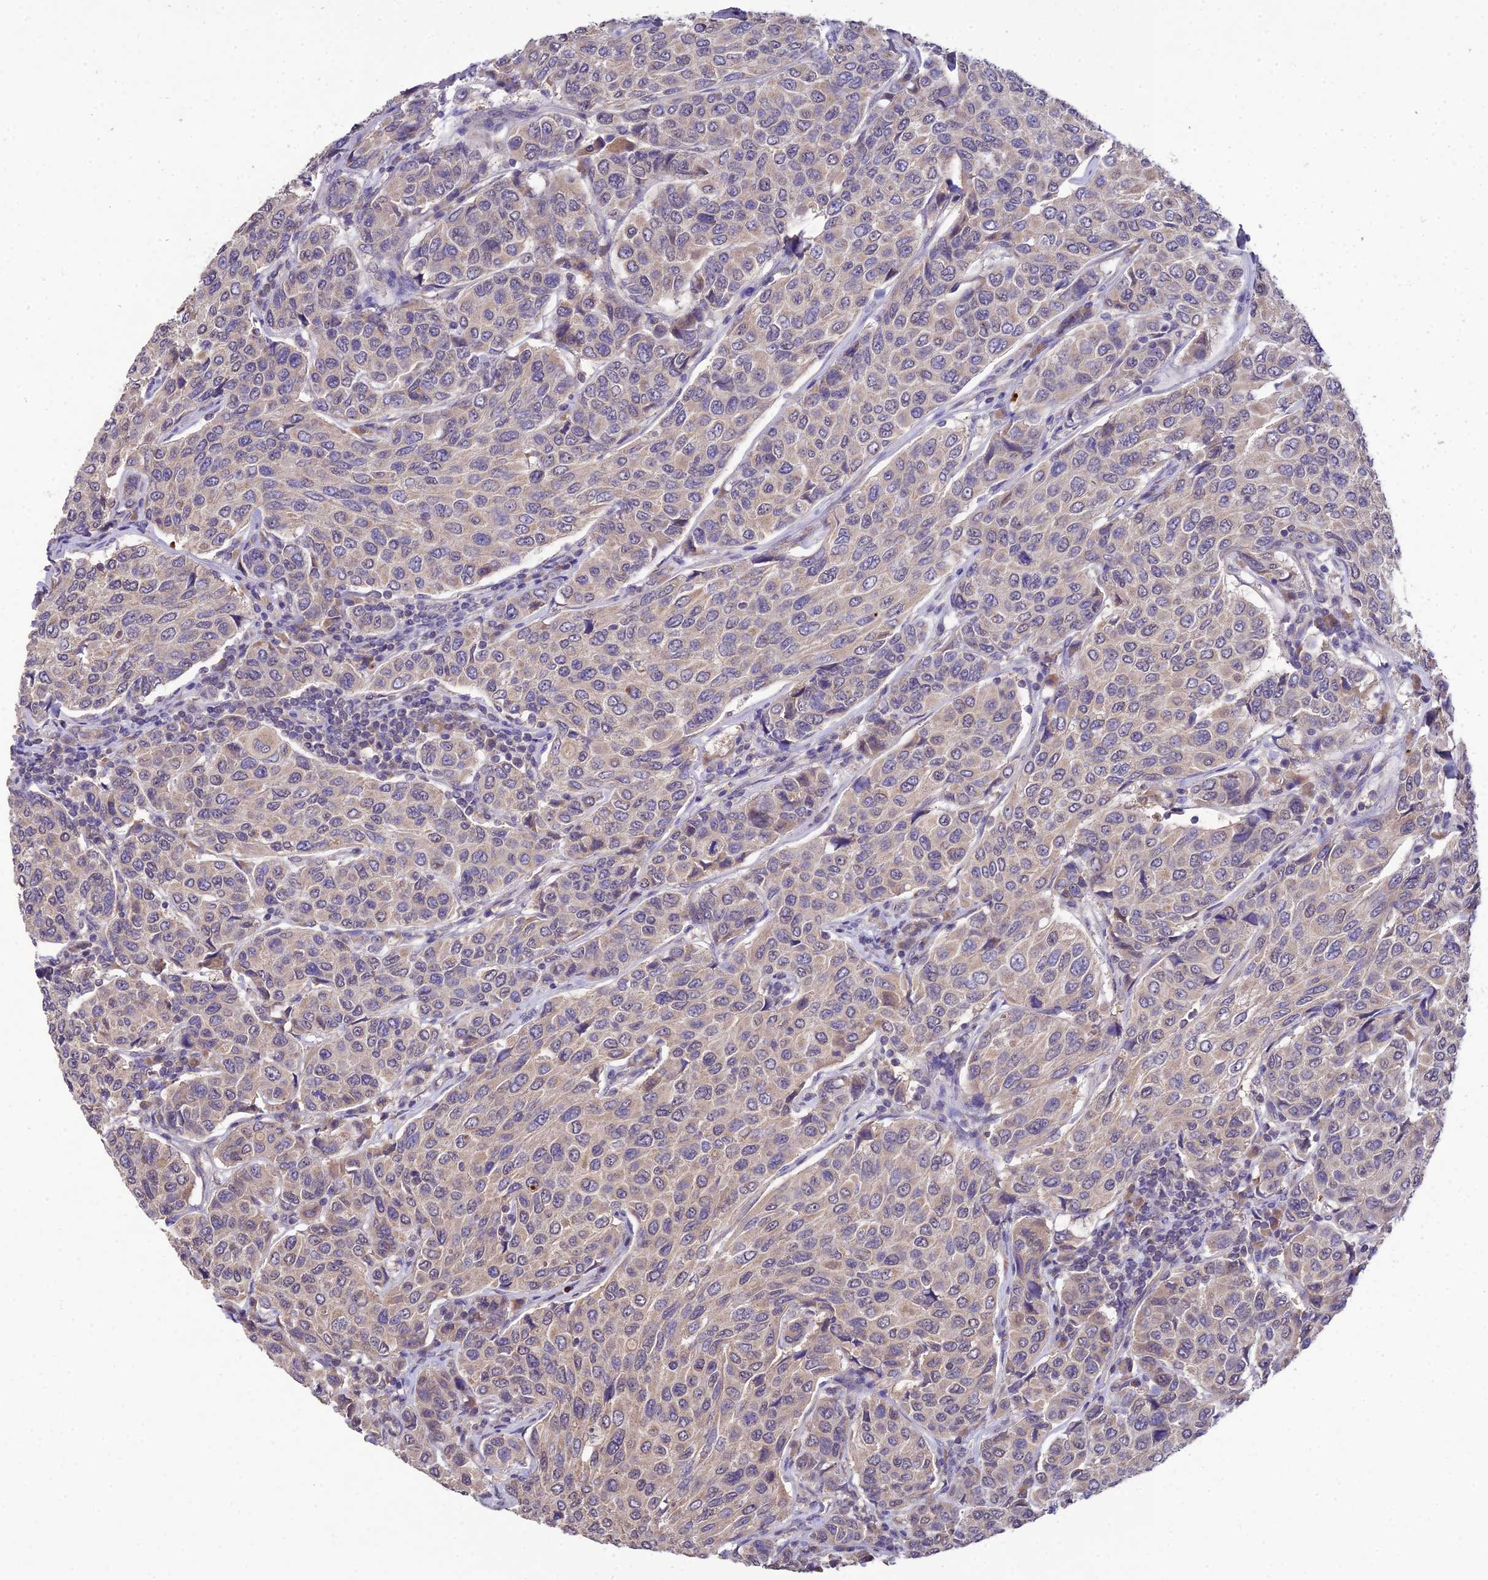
{"staining": {"intensity": "weak", "quantity": ">75%", "location": "cytoplasmic/membranous"}, "tissue": "breast cancer", "cell_type": "Tumor cells", "image_type": "cancer", "snomed": [{"axis": "morphology", "description": "Duct carcinoma"}, {"axis": "topography", "description": "Breast"}], "caption": "Tumor cells display weak cytoplasmic/membranous expression in approximately >75% of cells in breast infiltrating ductal carcinoma.", "gene": "PGK1", "patient": {"sex": "female", "age": 55}}